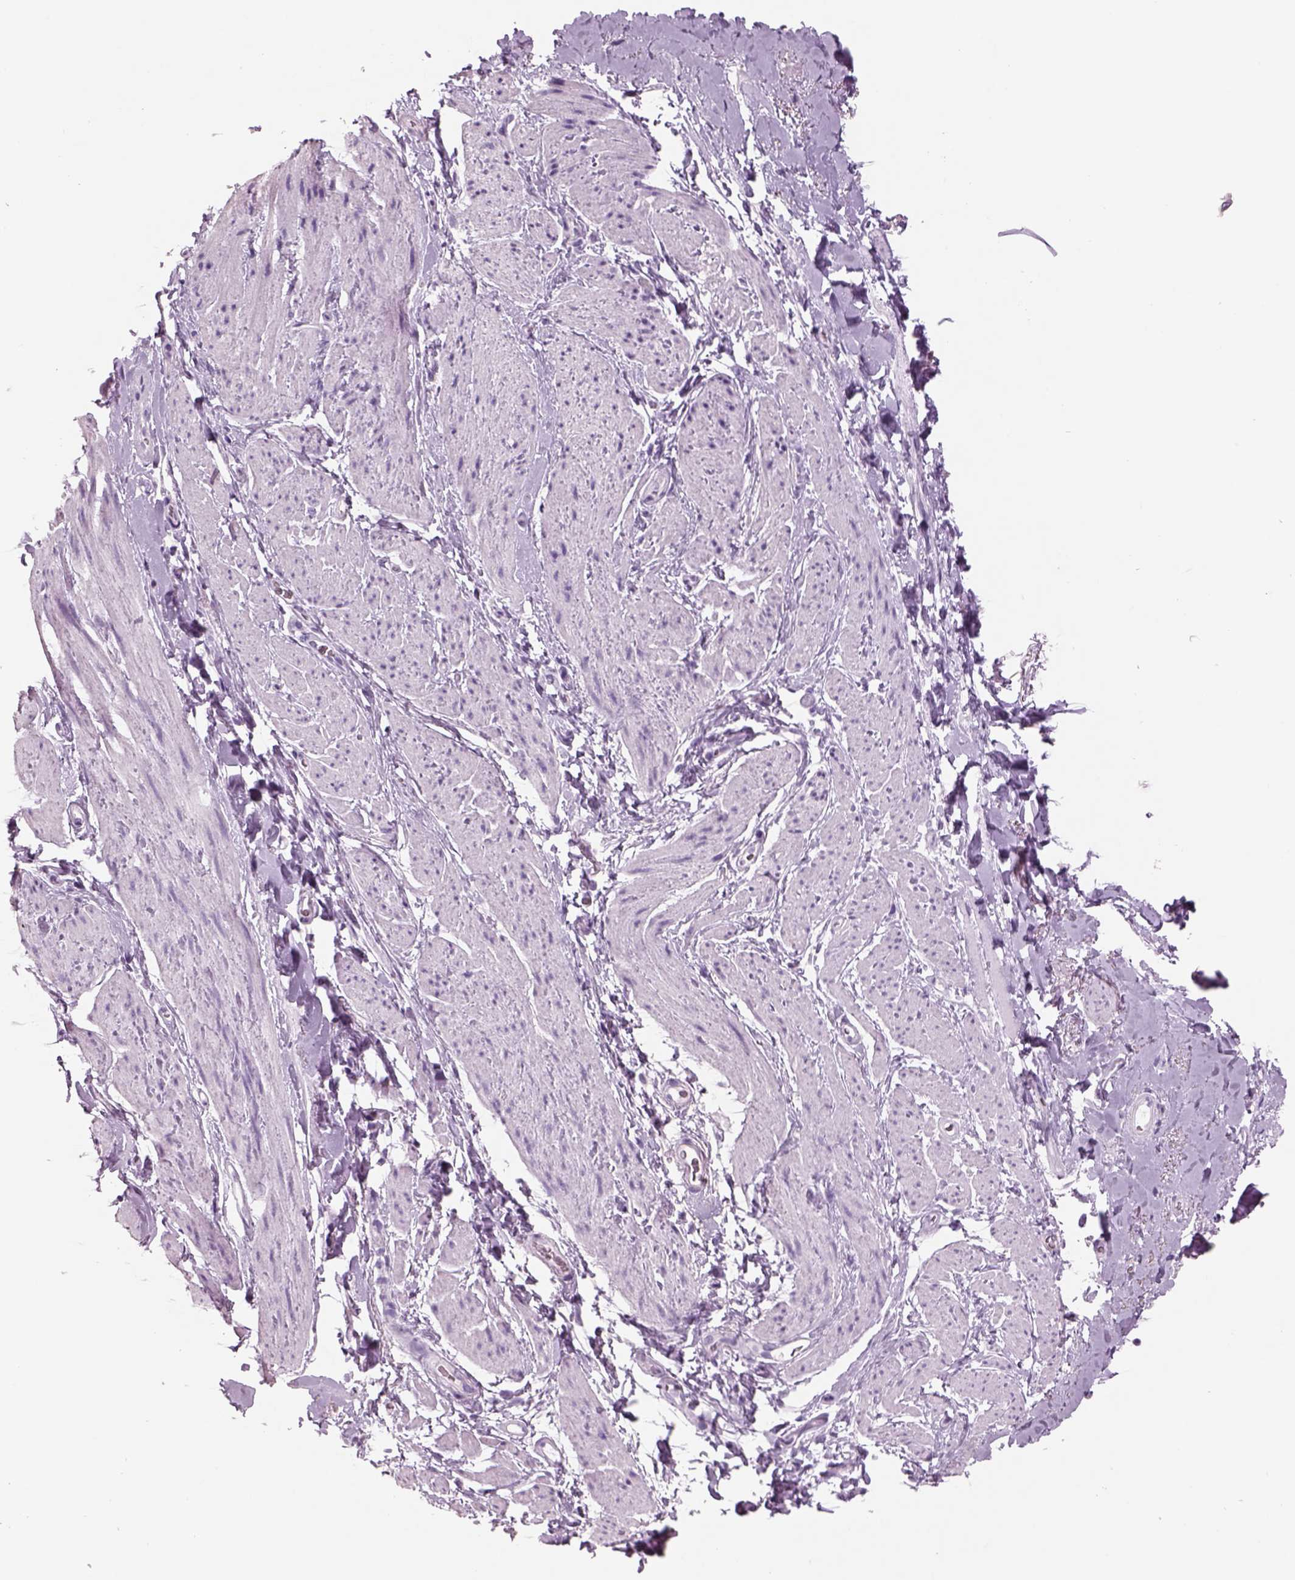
{"staining": {"intensity": "negative", "quantity": "none", "location": "none"}, "tissue": "adipose tissue", "cell_type": "Adipocytes", "image_type": "normal", "snomed": [{"axis": "morphology", "description": "Normal tissue, NOS"}, {"axis": "topography", "description": "Anal"}, {"axis": "topography", "description": "Peripheral nerve tissue"}], "caption": "This micrograph is of benign adipose tissue stained with IHC to label a protein in brown with the nuclei are counter-stained blue. There is no expression in adipocytes.", "gene": "RHO", "patient": {"sex": "male", "age": 53}}